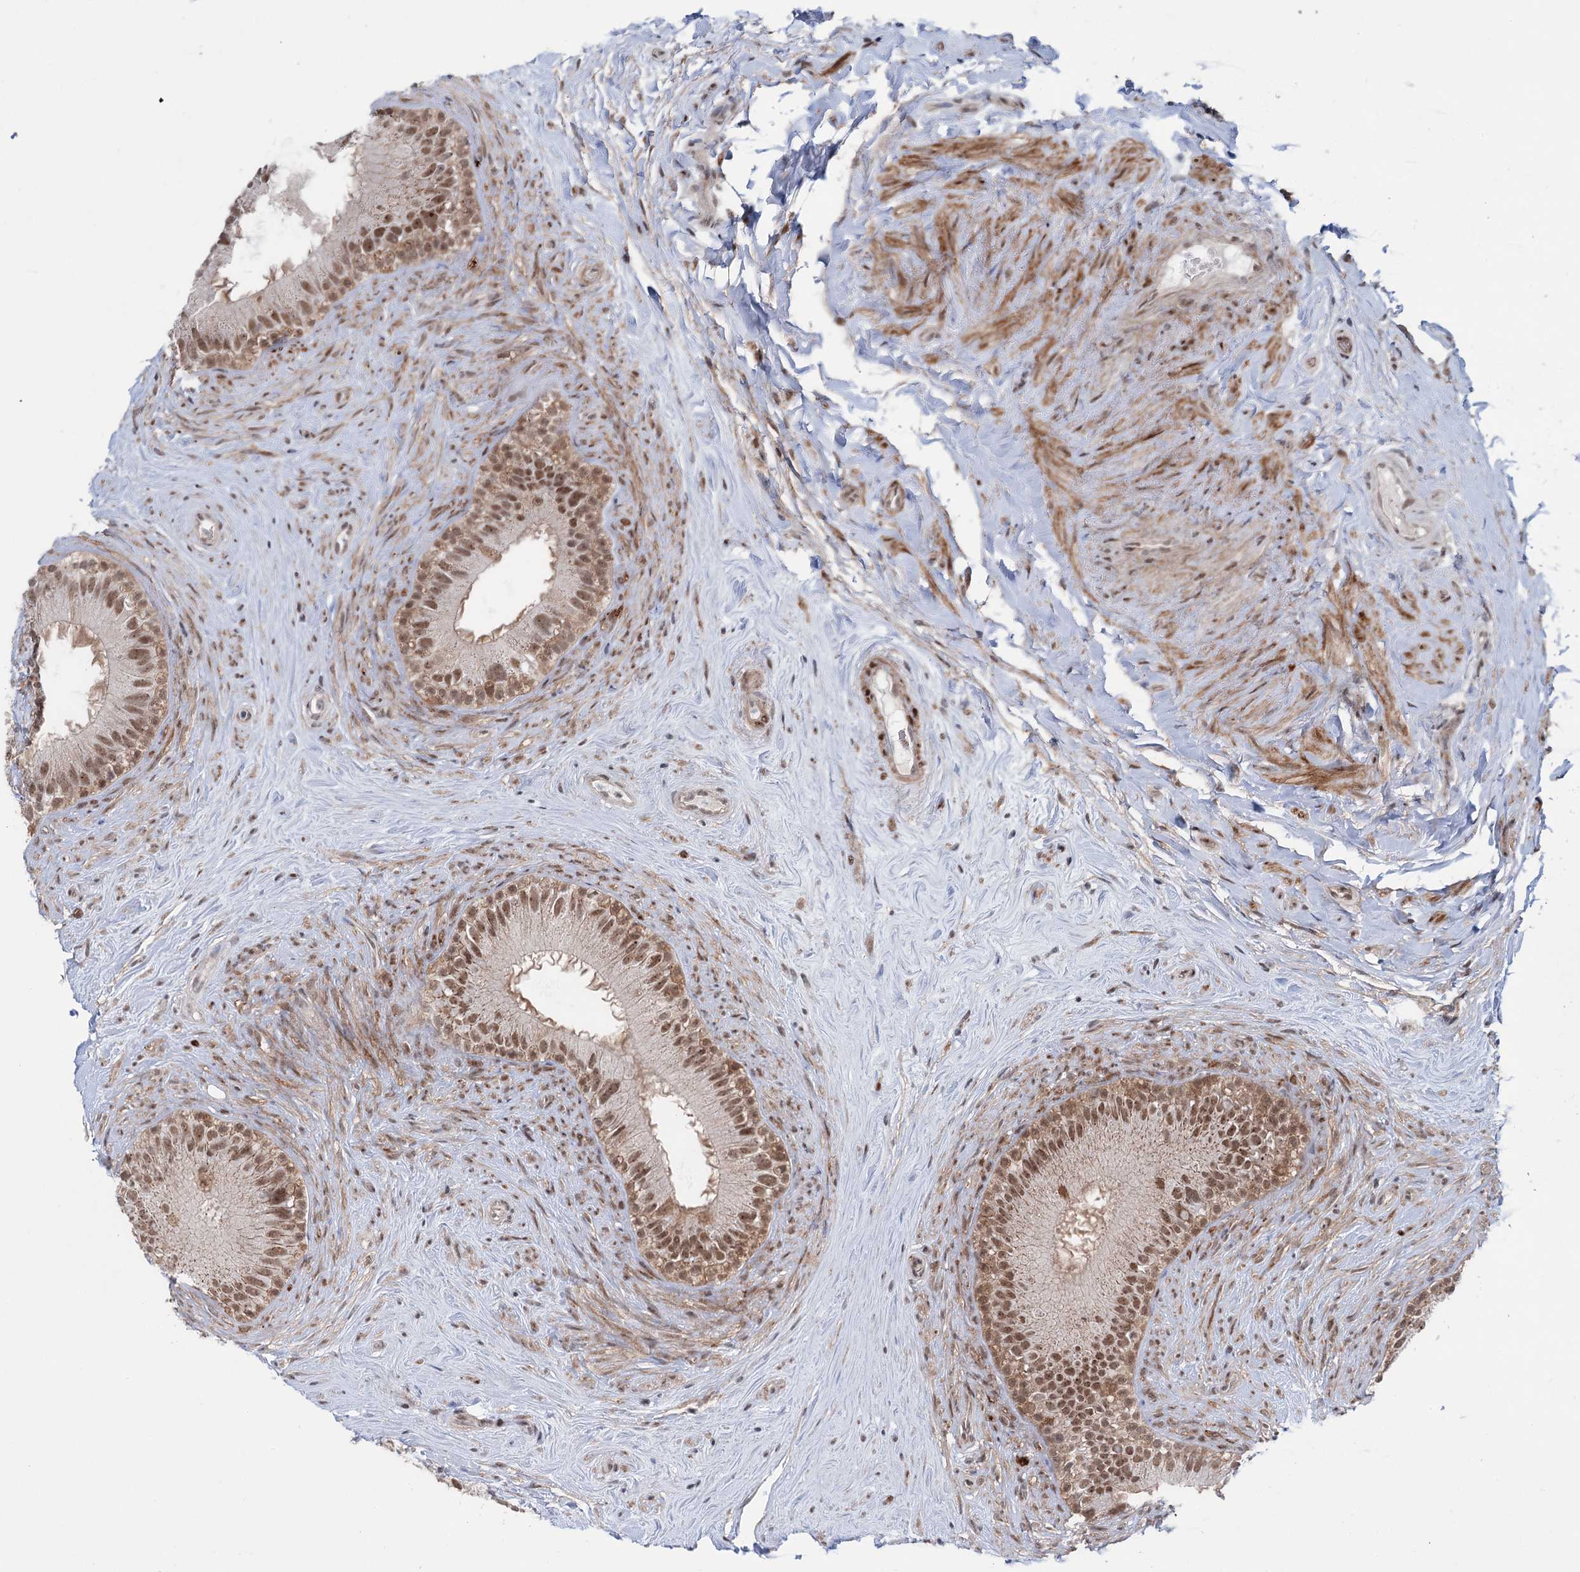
{"staining": {"intensity": "moderate", "quantity": ">75%", "location": "nuclear"}, "tissue": "epididymis", "cell_type": "Glandular cells", "image_type": "normal", "snomed": [{"axis": "morphology", "description": "Normal tissue, NOS"}, {"axis": "topography", "description": "Epididymis"}], "caption": "Protein positivity by immunohistochemistry shows moderate nuclear expression in approximately >75% of glandular cells in benign epididymis.", "gene": "FAM53A", "patient": {"sex": "male", "age": 84}}